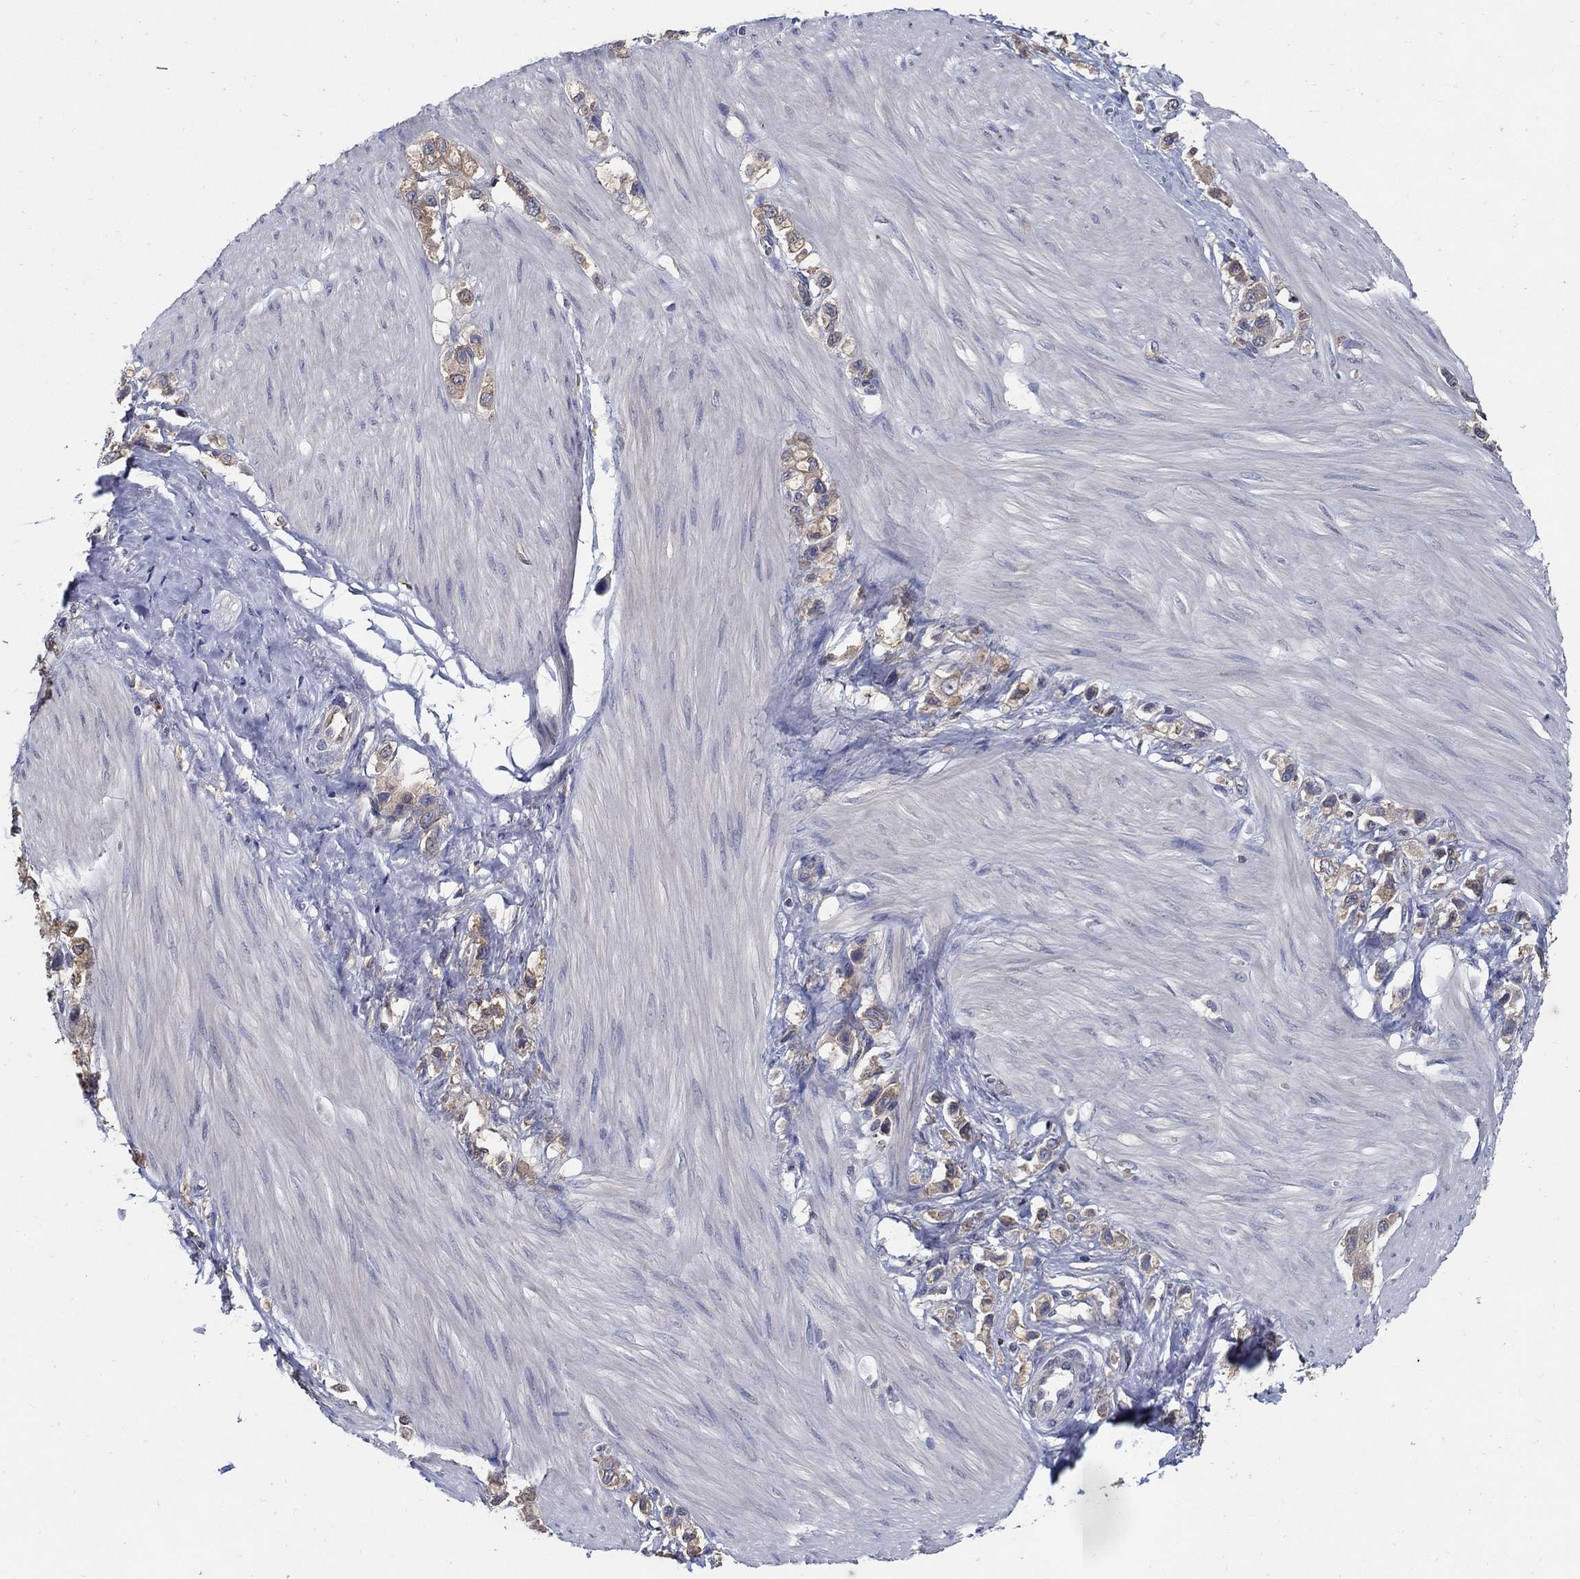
{"staining": {"intensity": "moderate", "quantity": "<25%", "location": "cytoplasmic/membranous"}, "tissue": "stomach cancer", "cell_type": "Tumor cells", "image_type": "cancer", "snomed": [{"axis": "morphology", "description": "Normal tissue, NOS"}, {"axis": "morphology", "description": "Adenocarcinoma, NOS"}, {"axis": "morphology", "description": "Adenocarcinoma, High grade"}, {"axis": "topography", "description": "Stomach, upper"}, {"axis": "topography", "description": "Stomach"}], "caption": "Stomach cancer (adenocarcinoma) stained with IHC shows moderate cytoplasmic/membranous expression in about <25% of tumor cells.", "gene": "MTHFR", "patient": {"sex": "female", "age": 65}}